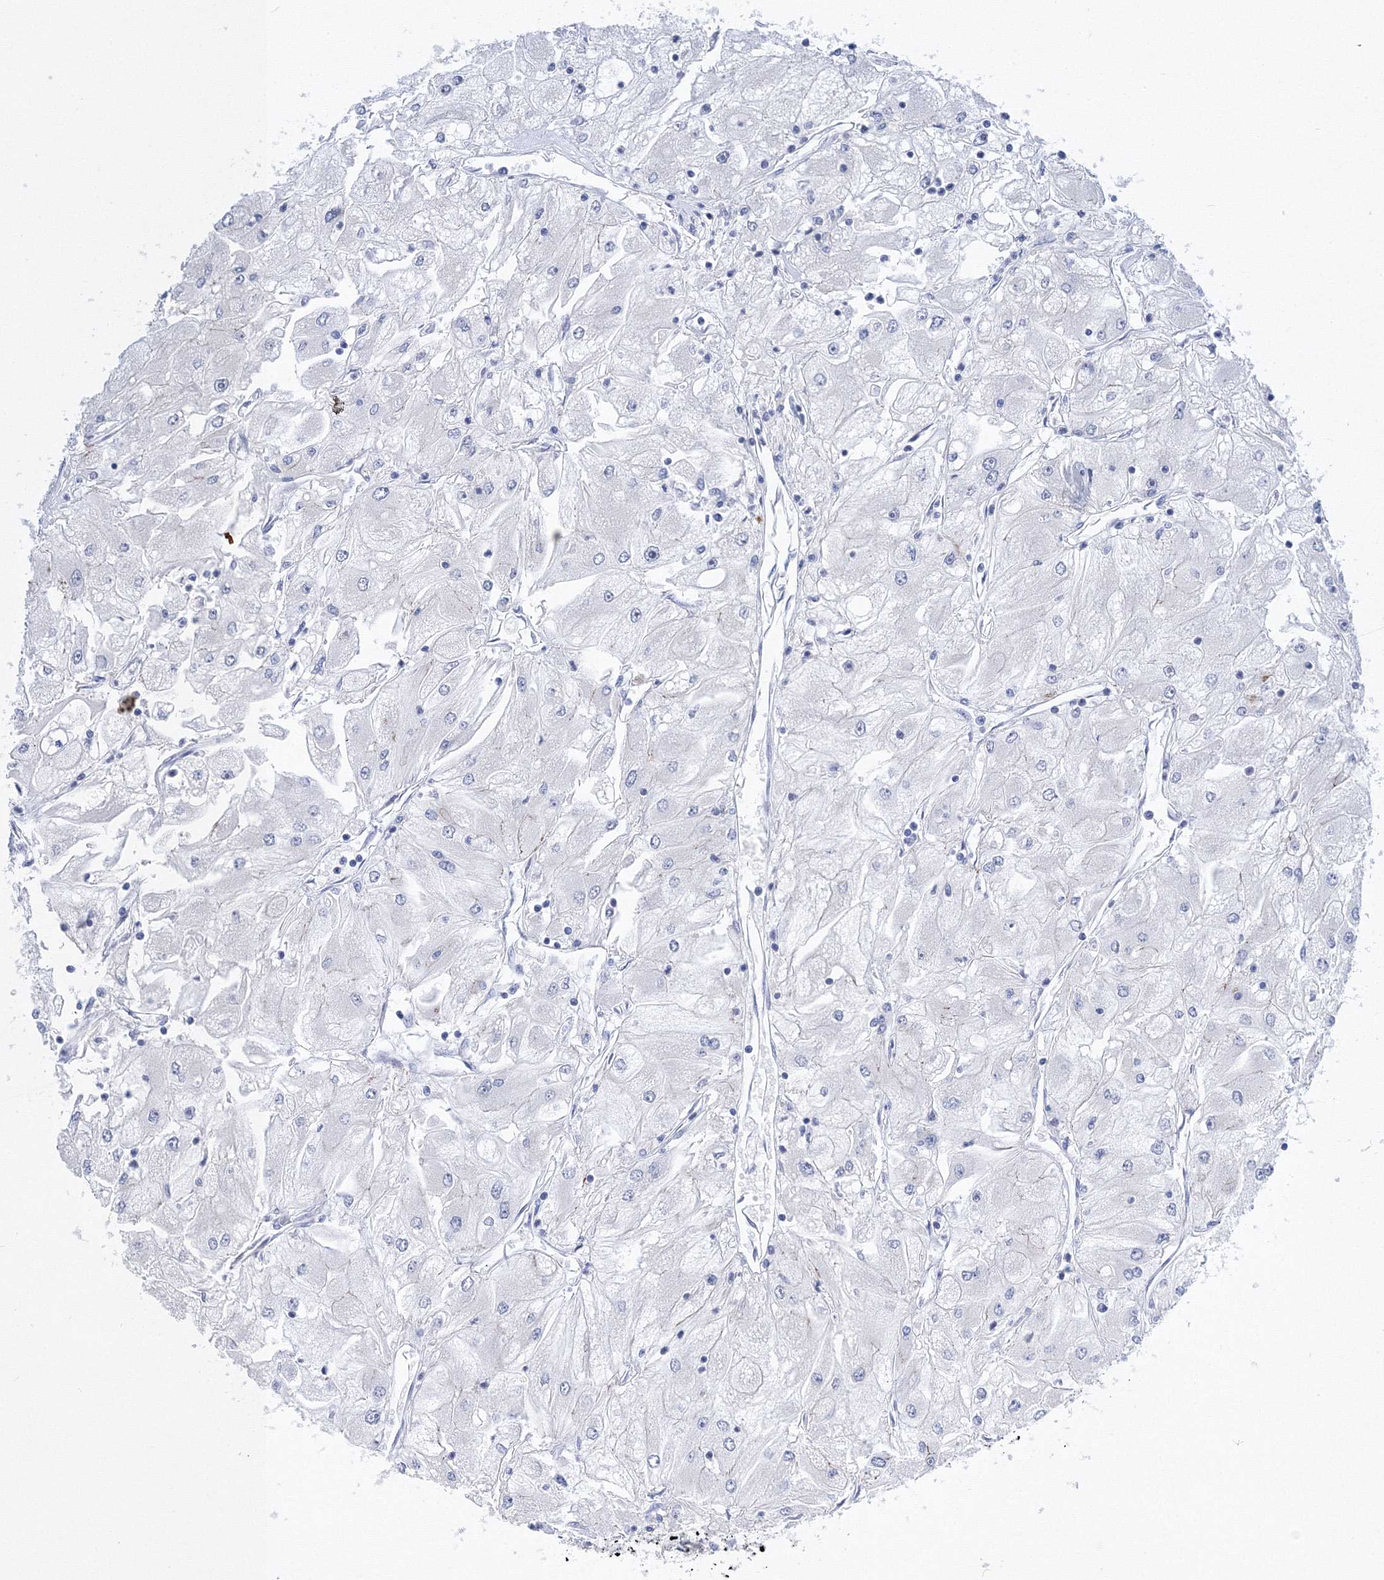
{"staining": {"intensity": "negative", "quantity": "none", "location": "none"}, "tissue": "renal cancer", "cell_type": "Tumor cells", "image_type": "cancer", "snomed": [{"axis": "morphology", "description": "Adenocarcinoma, NOS"}, {"axis": "topography", "description": "Kidney"}], "caption": "Tumor cells are negative for protein expression in human renal adenocarcinoma. The staining is performed using DAB brown chromogen with nuclei counter-stained in using hematoxylin.", "gene": "AASDH", "patient": {"sex": "male", "age": 80}}